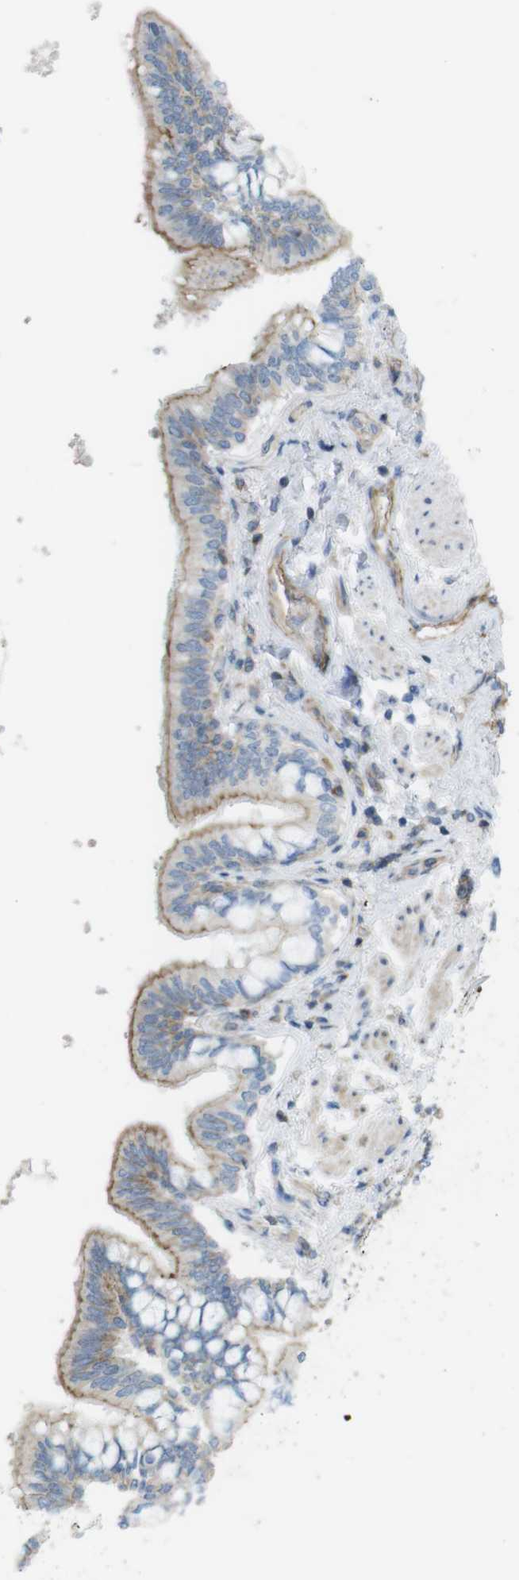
{"staining": {"intensity": "moderate", "quantity": ">75%", "location": "cytoplasmic/membranous"}, "tissue": "bronchus", "cell_type": "Respiratory epithelial cells", "image_type": "normal", "snomed": [{"axis": "morphology", "description": "Normal tissue, NOS"}, {"axis": "topography", "description": "Bronchus"}, {"axis": "topography", "description": "Lung"}], "caption": "Immunohistochemical staining of benign human bronchus shows >75% levels of moderate cytoplasmic/membranous protein expression in about >75% of respiratory epithelial cells.", "gene": "PREX2", "patient": {"sex": "male", "age": 64}}